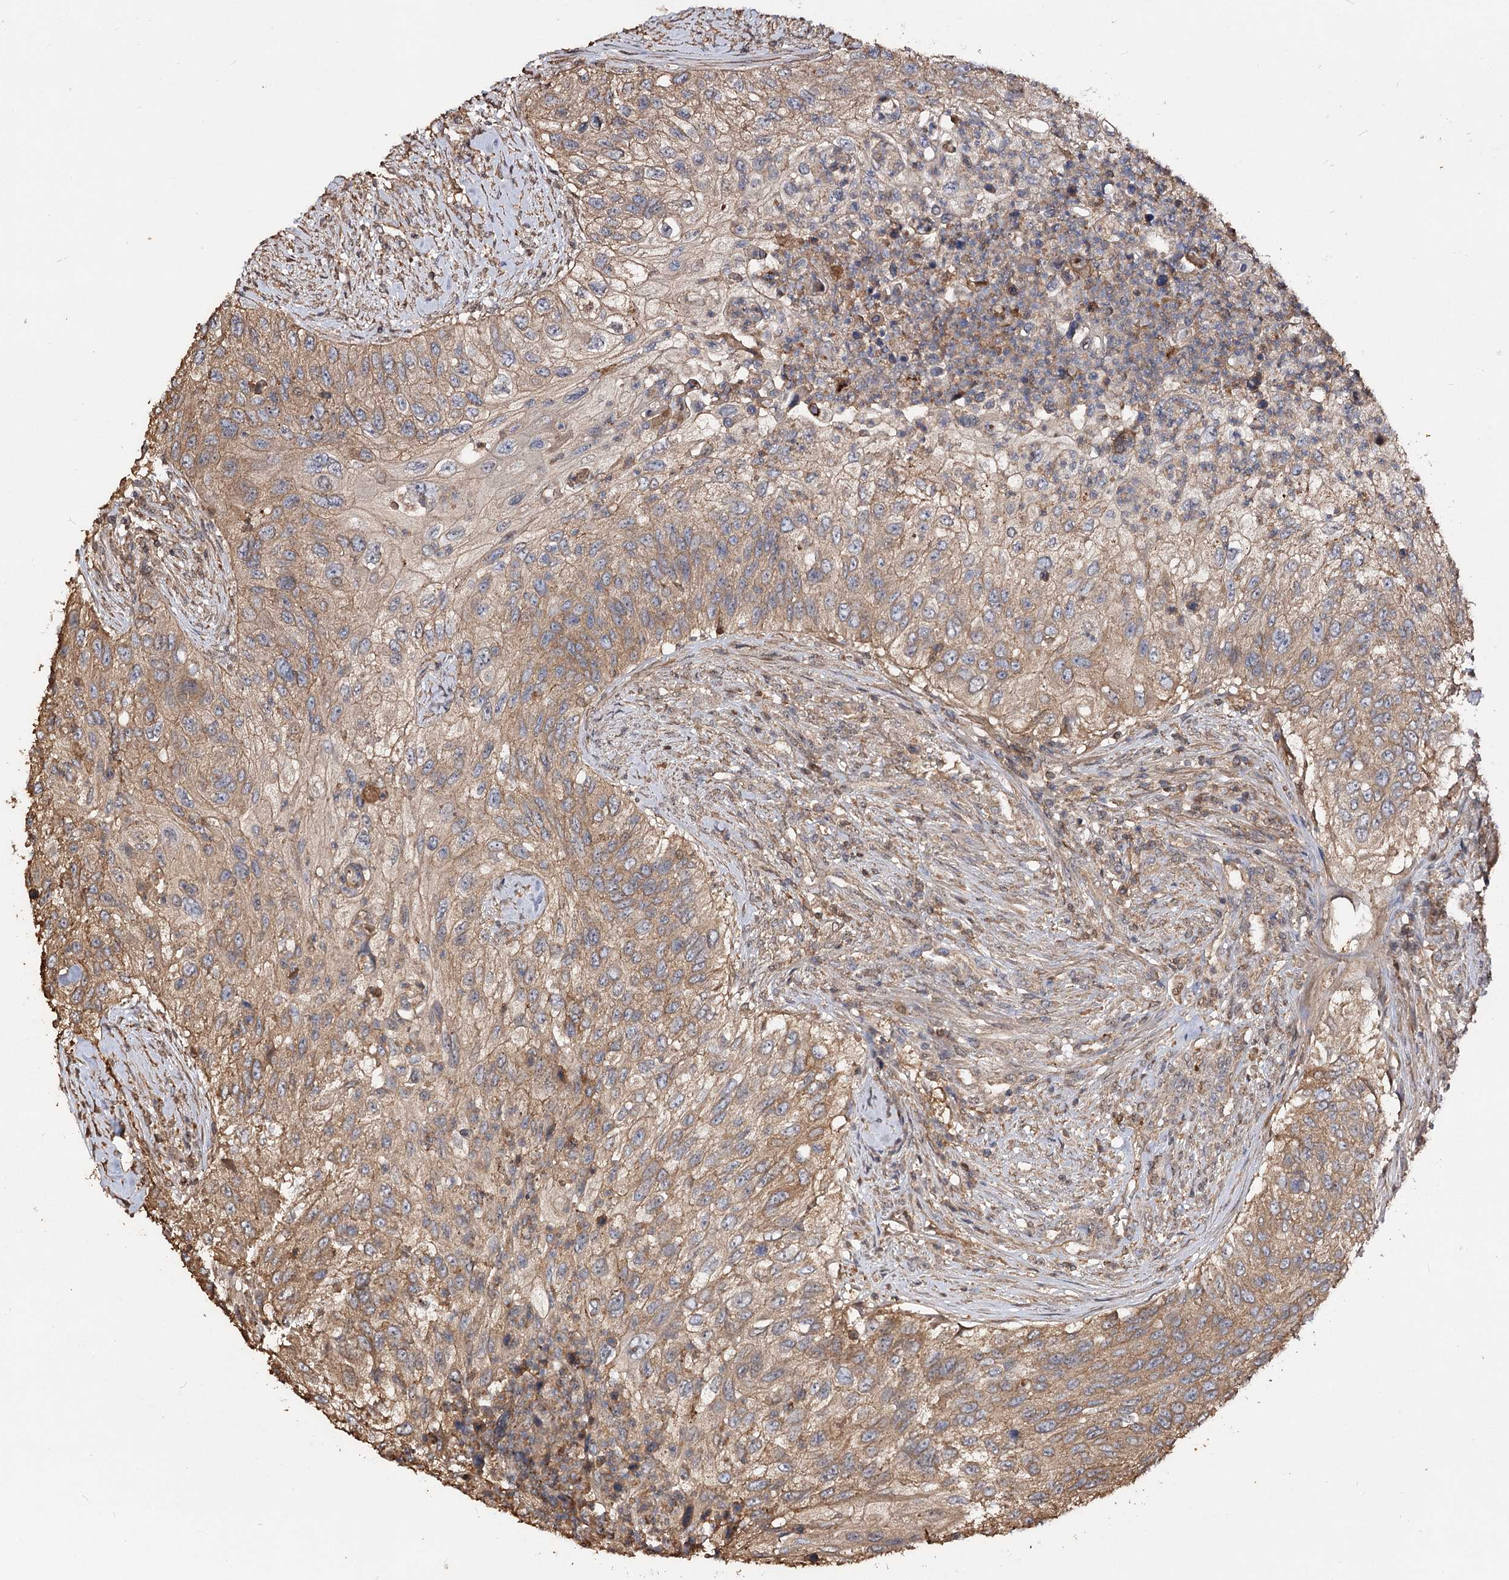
{"staining": {"intensity": "moderate", "quantity": ">75%", "location": "cytoplasmic/membranous"}, "tissue": "urothelial cancer", "cell_type": "Tumor cells", "image_type": "cancer", "snomed": [{"axis": "morphology", "description": "Urothelial carcinoma, High grade"}, {"axis": "topography", "description": "Urinary bladder"}], "caption": "This micrograph reveals immunohistochemistry (IHC) staining of human urothelial cancer, with medium moderate cytoplasmic/membranous staining in about >75% of tumor cells.", "gene": "ARL13A", "patient": {"sex": "female", "age": 60}}